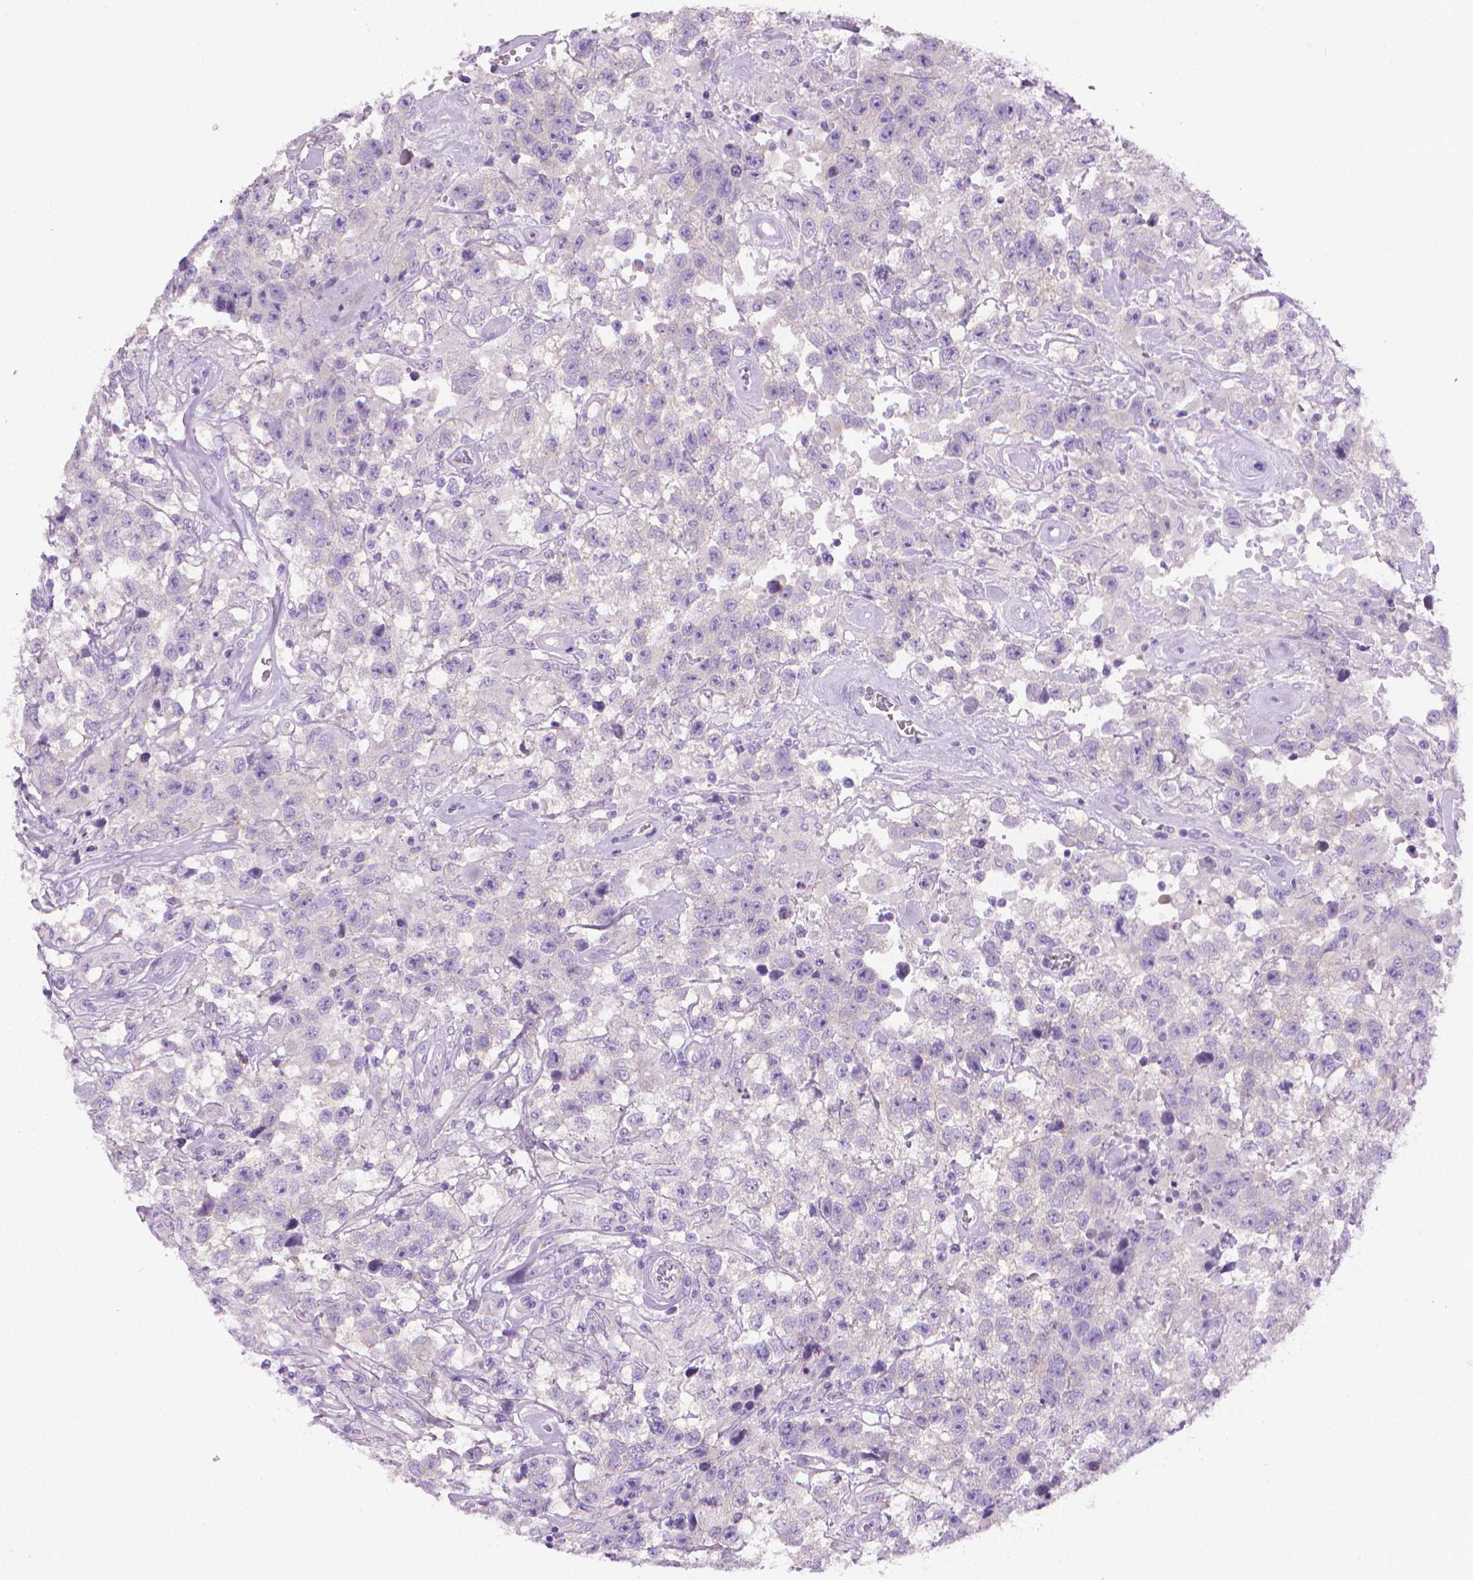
{"staining": {"intensity": "negative", "quantity": "none", "location": "none"}, "tissue": "testis cancer", "cell_type": "Tumor cells", "image_type": "cancer", "snomed": [{"axis": "morphology", "description": "Seminoma, NOS"}, {"axis": "topography", "description": "Testis"}], "caption": "A high-resolution micrograph shows immunohistochemistry (IHC) staining of testis cancer (seminoma), which displays no significant positivity in tumor cells.", "gene": "FASN", "patient": {"sex": "male", "age": 43}}